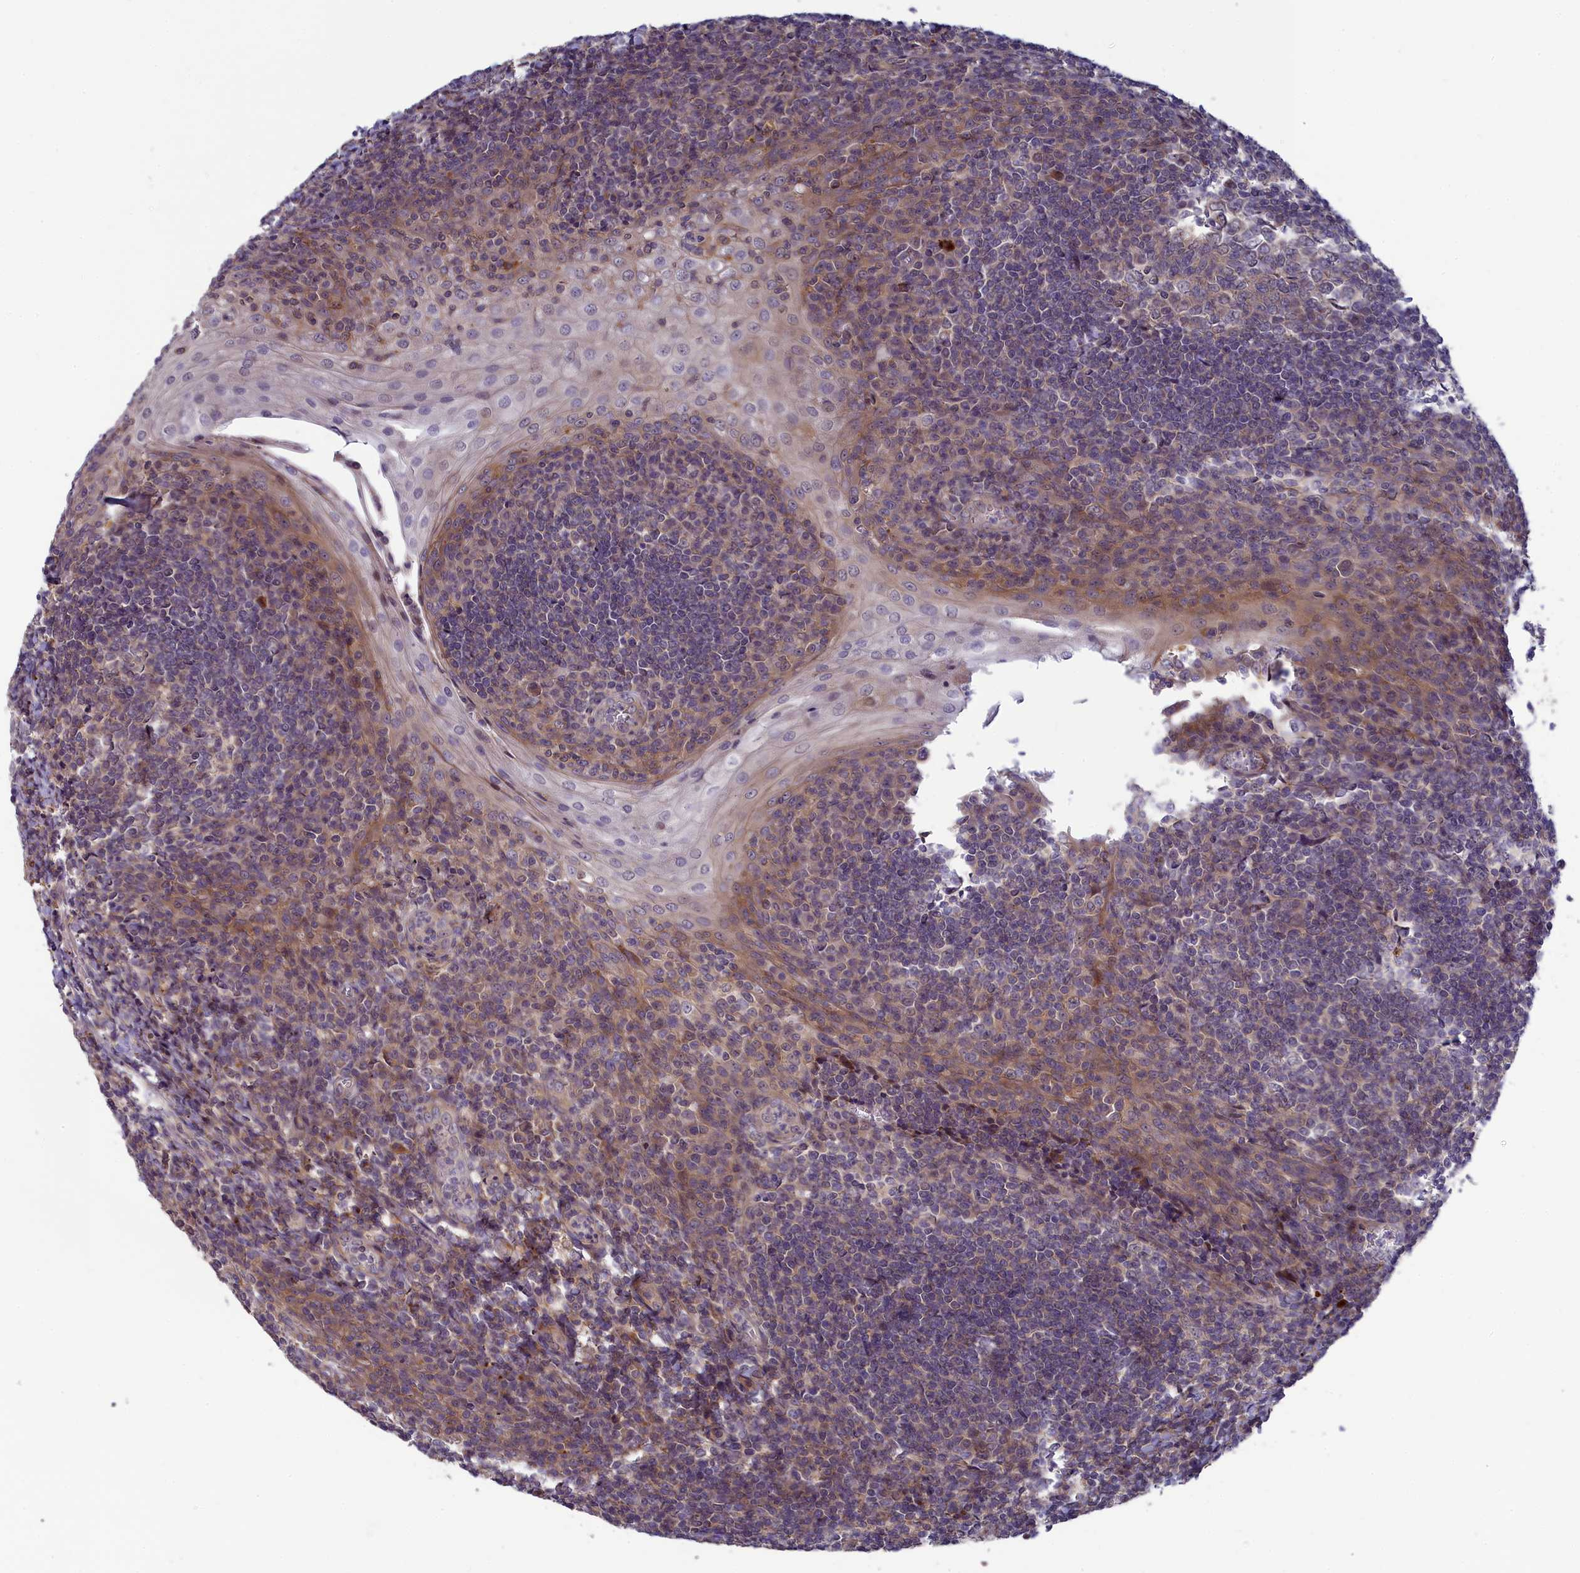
{"staining": {"intensity": "weak", "quantity": "<25%", "location": "cytoplasmic/membranous"}, "tissue": "tonsil", "cell_type": "Germinal center cells", "image_type": "normal", "snomed": [{"axis": "morphology", "description": "Normal tissue, NOS"}, {"axis": "topography", "description": "Tonsil"}], "caption": "This is an immunohistochemistry photomicrograph of benign tonsil. There is no positivity in germinal center cells.", "gene": "BLTP2", "patient": {"sex": "male", "age": 27}}